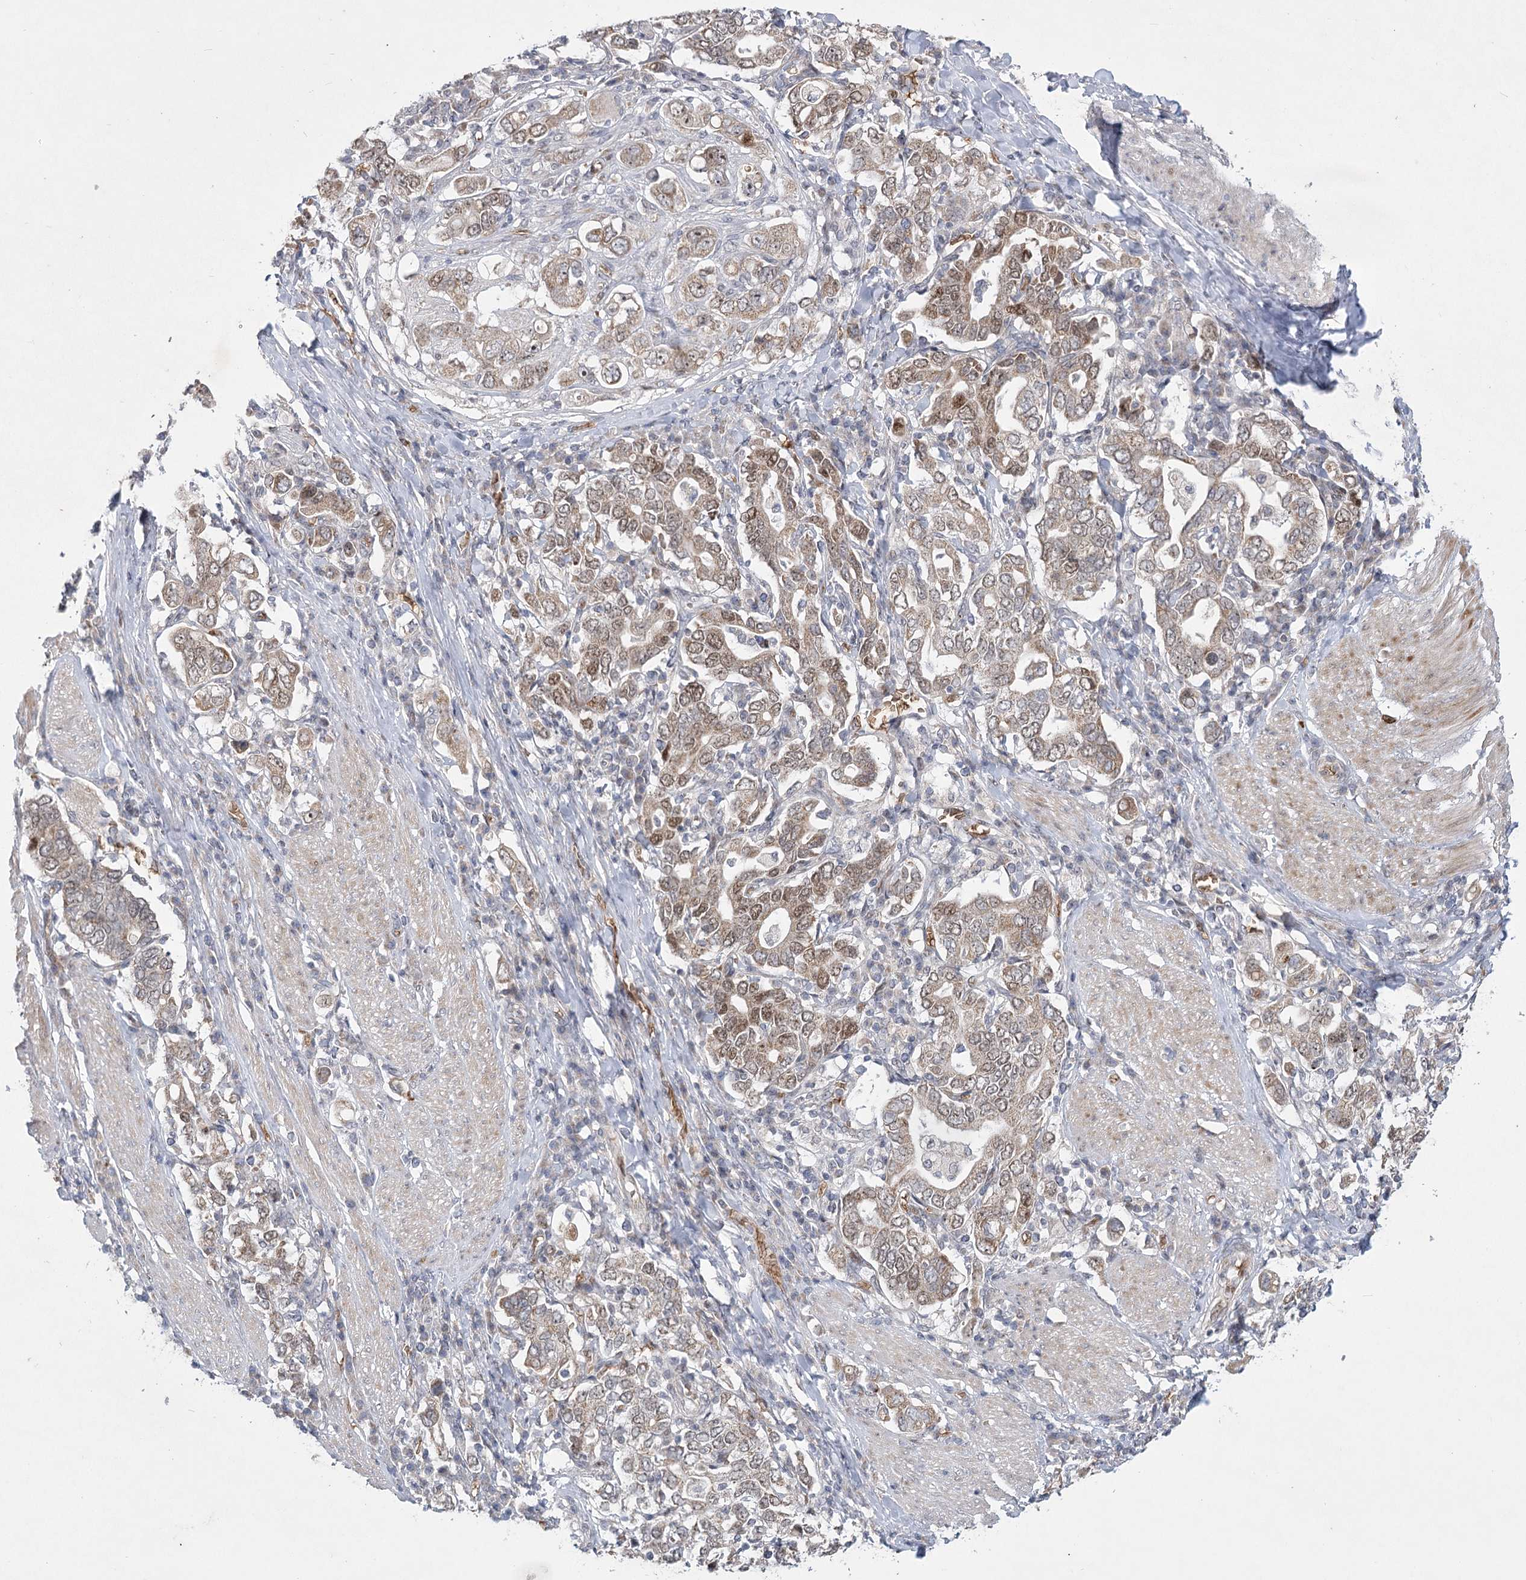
{"staining": {"intensity": "moderate", "quantity": ">75%", "location": "cytoplasmic/membranous,nuclear"}, "tissue": "stomach cancer", "cell_type": "Tumor cells", "image_type": "cancer", "snomed": [{"axis": "morphology", "description": "Adenocarcinoma, NOS"}, {"axis": "topography", "description": "Stomach, upper"}], "caption": "Adenocarcinoma (stomach) tissue shows moderate cytoplasmic/membranous and nuclear expression in approximately >75% of tumor cells", "gene": "NSMCE4A", "patient": {"sex": "male", "age": 62}}